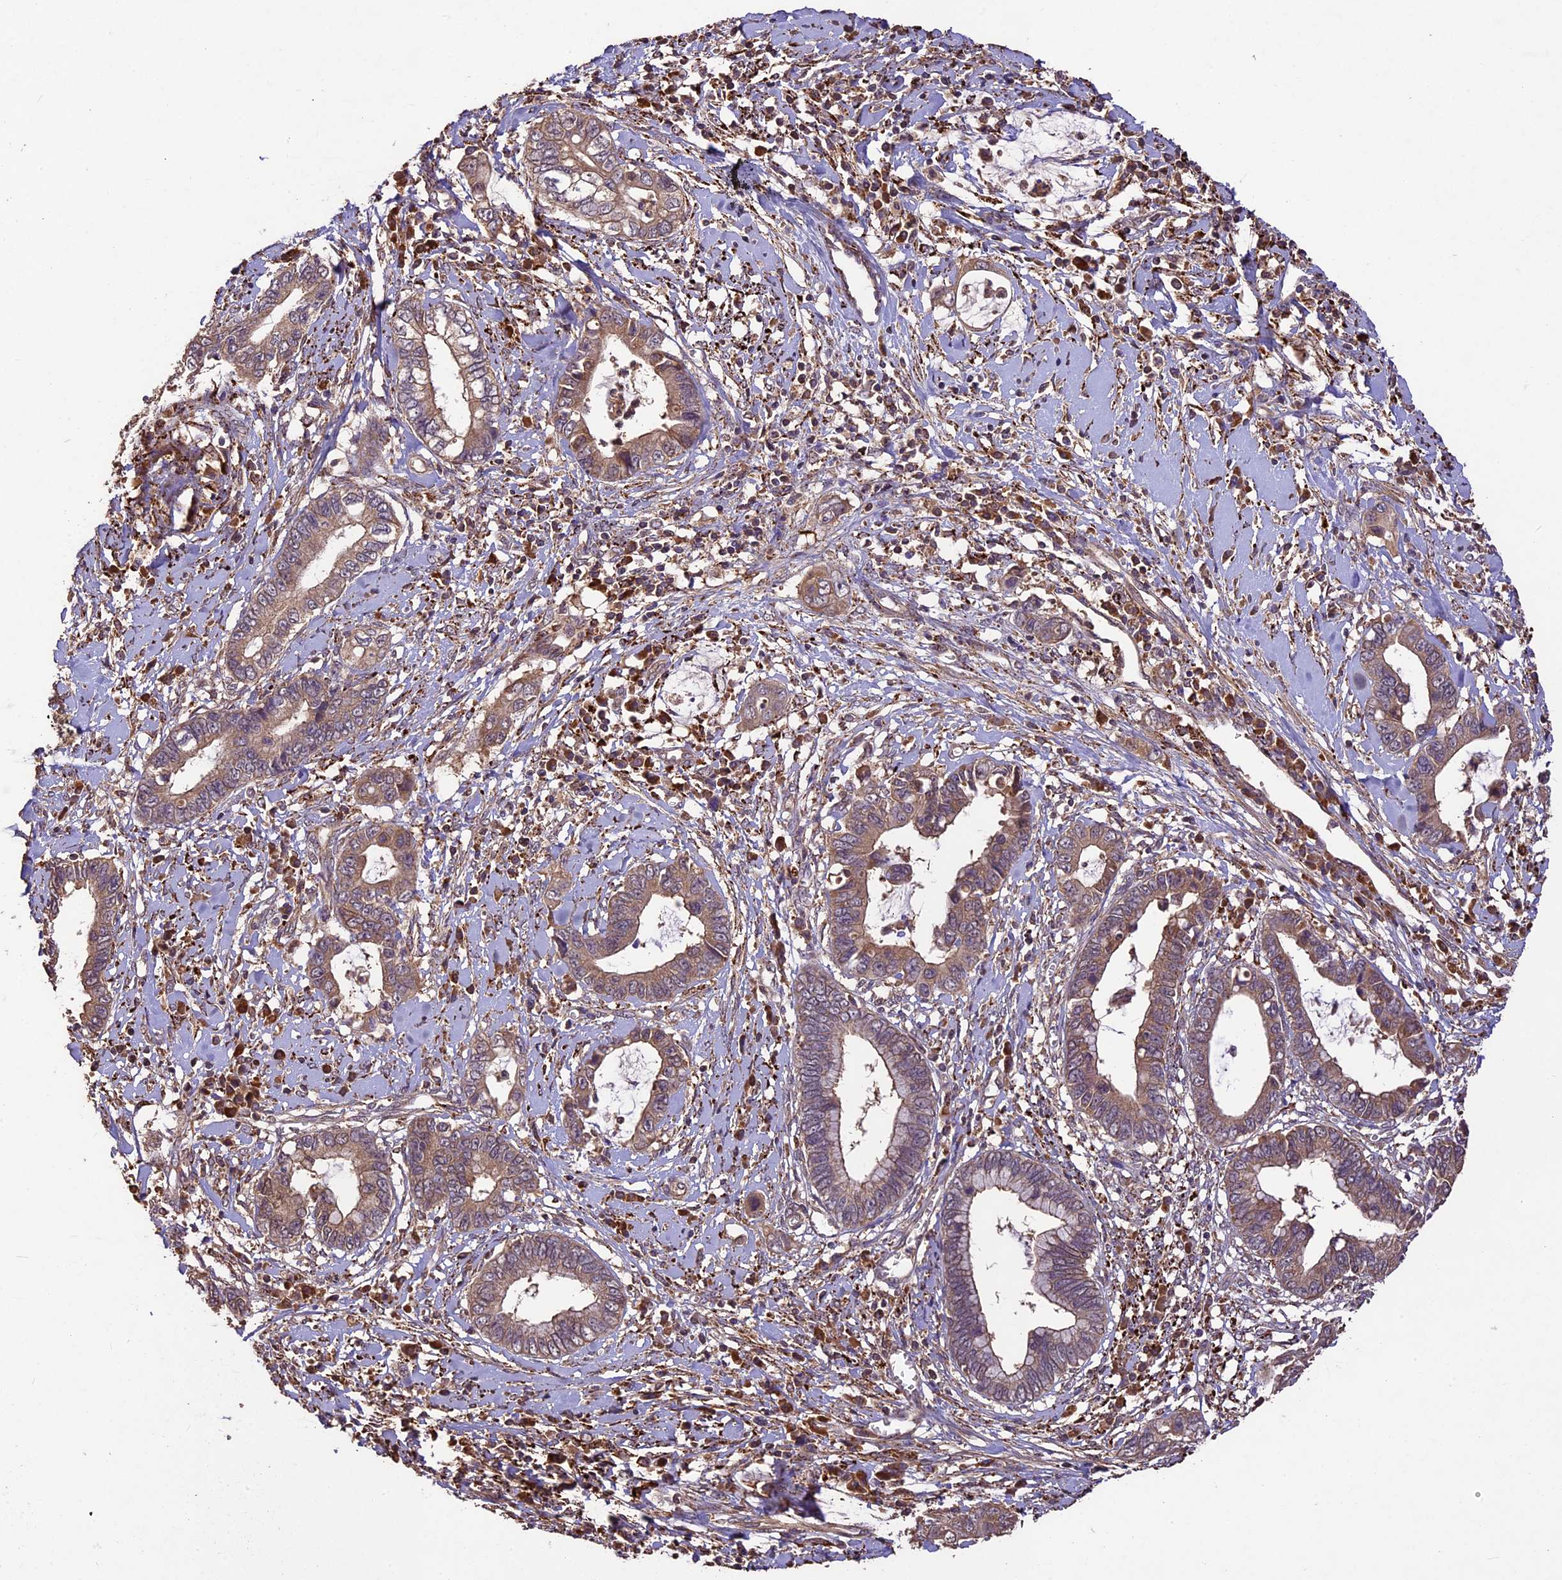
{"staining": {"intensity": "weak", "quantity": ">75%", "location": "cytoplasmic/membranous"}, "tissue": "cervical cancer", "cell_type": "Tumor cells", "image_type": "cancer", "snomed": [{"axis": "morphology", "description": "Adenocarcinoma, NOS"}, {"axis": "topography", "description": "Cervix"}], "caption": "IHC (DAB) staining of cervical cancer (adenocarcinoma) reveals weak cytoplasmic/membranous protein expression in about >75% of tumor cells. Nuclei are stained in blue.", "gene": "CRLF1", "patient": {"sex": "female", "age": 44}}